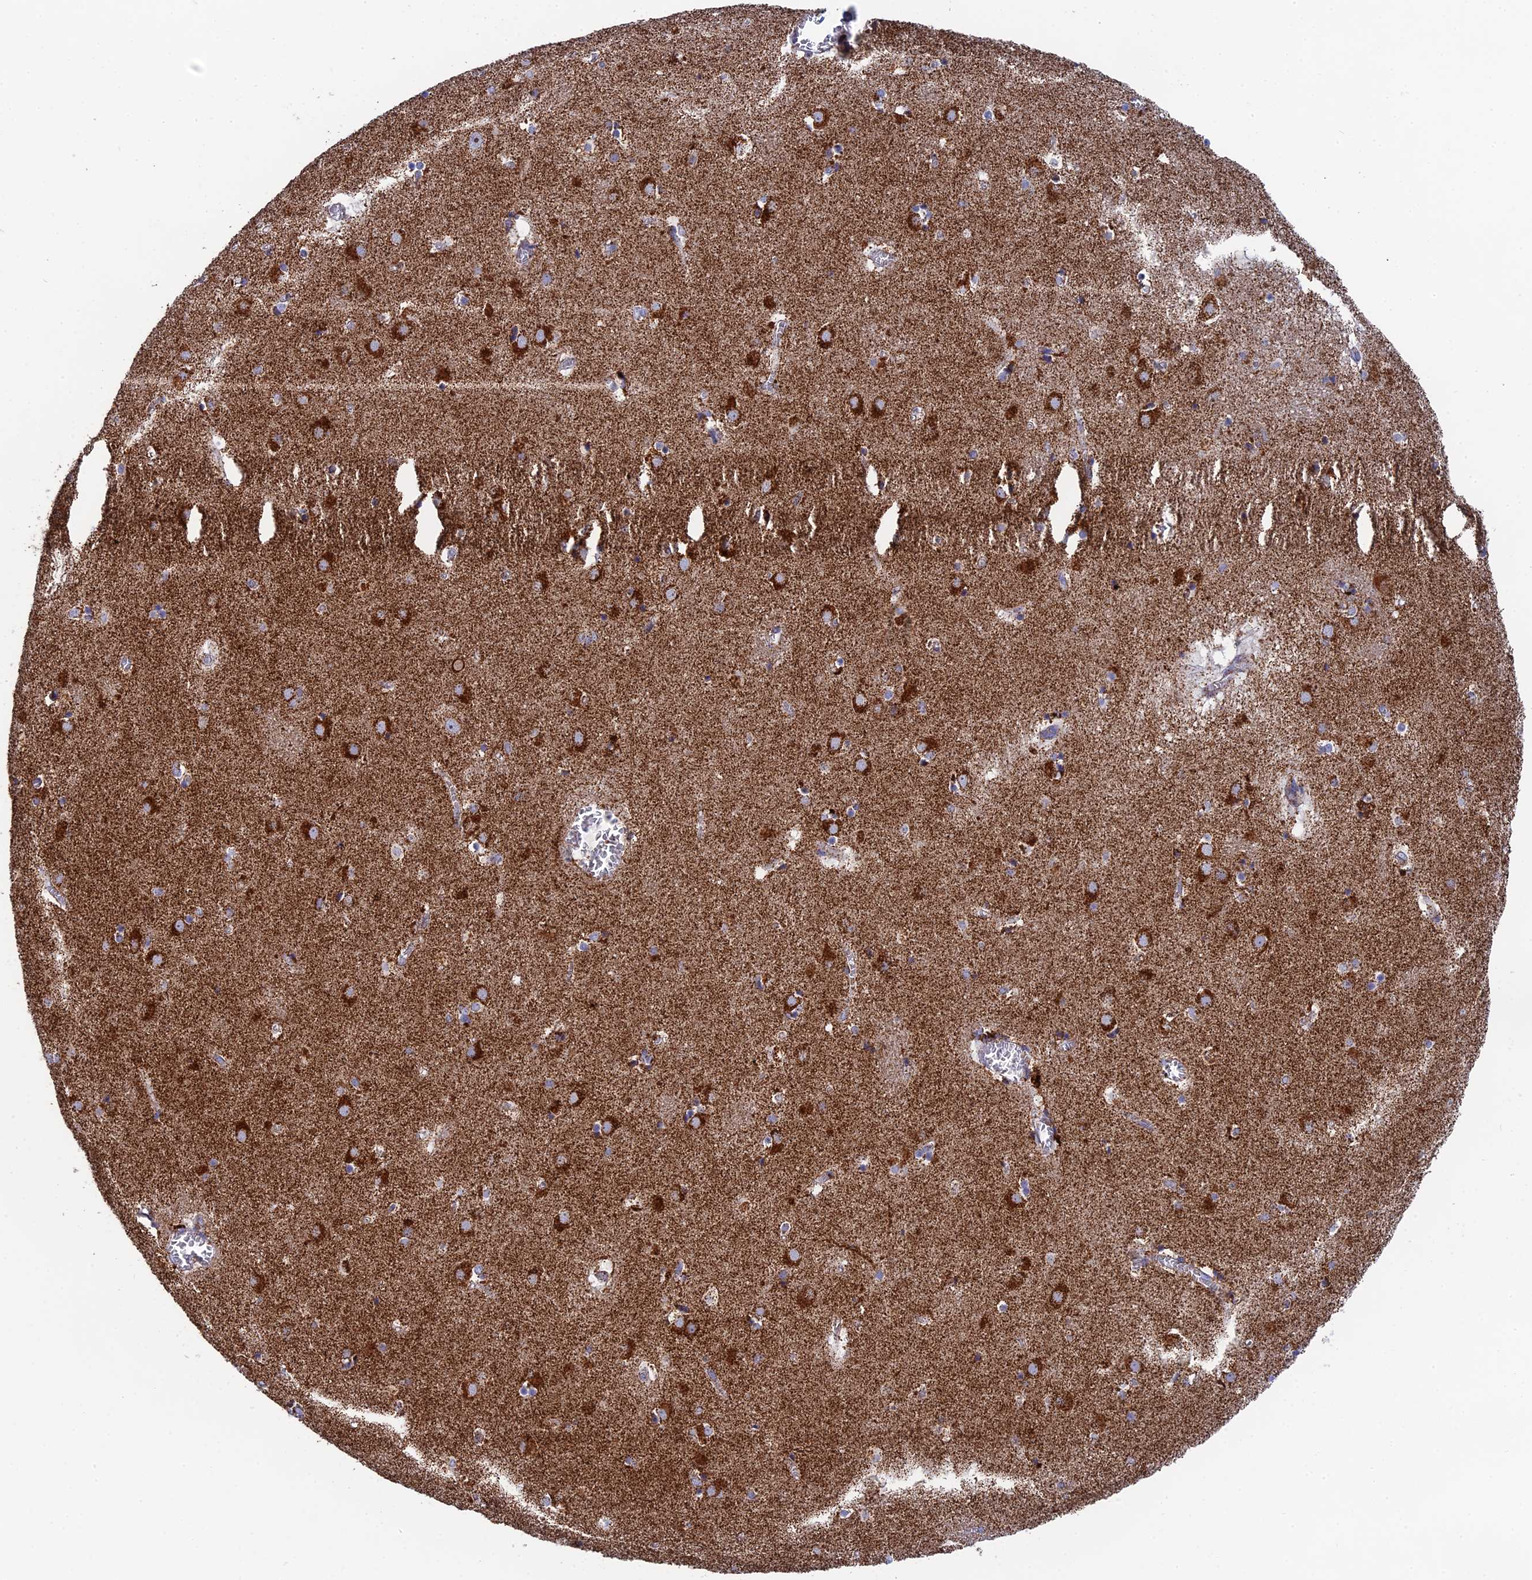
{"staining": {"intensity": "moderate", "quantity": "<25%", "location": "cytoplasmic/membranous"}, "tissue": "caudate", "cell_type": "Glial cells", "image_type": "normal", "snomed": [{"axis": "morphology", "description": "Normal tissue, NOS"}, {"axis": "topography", "description": "Lateral ventricle wall"}], "caption": "Moderate cytoplasmic/membranous protein staining is appreciated in approximately <25% of glial cells in caudate. Nuclei are stained in blue.", "gene": "NDUFA5", "patient": {"sex": "male", "age": 70}}